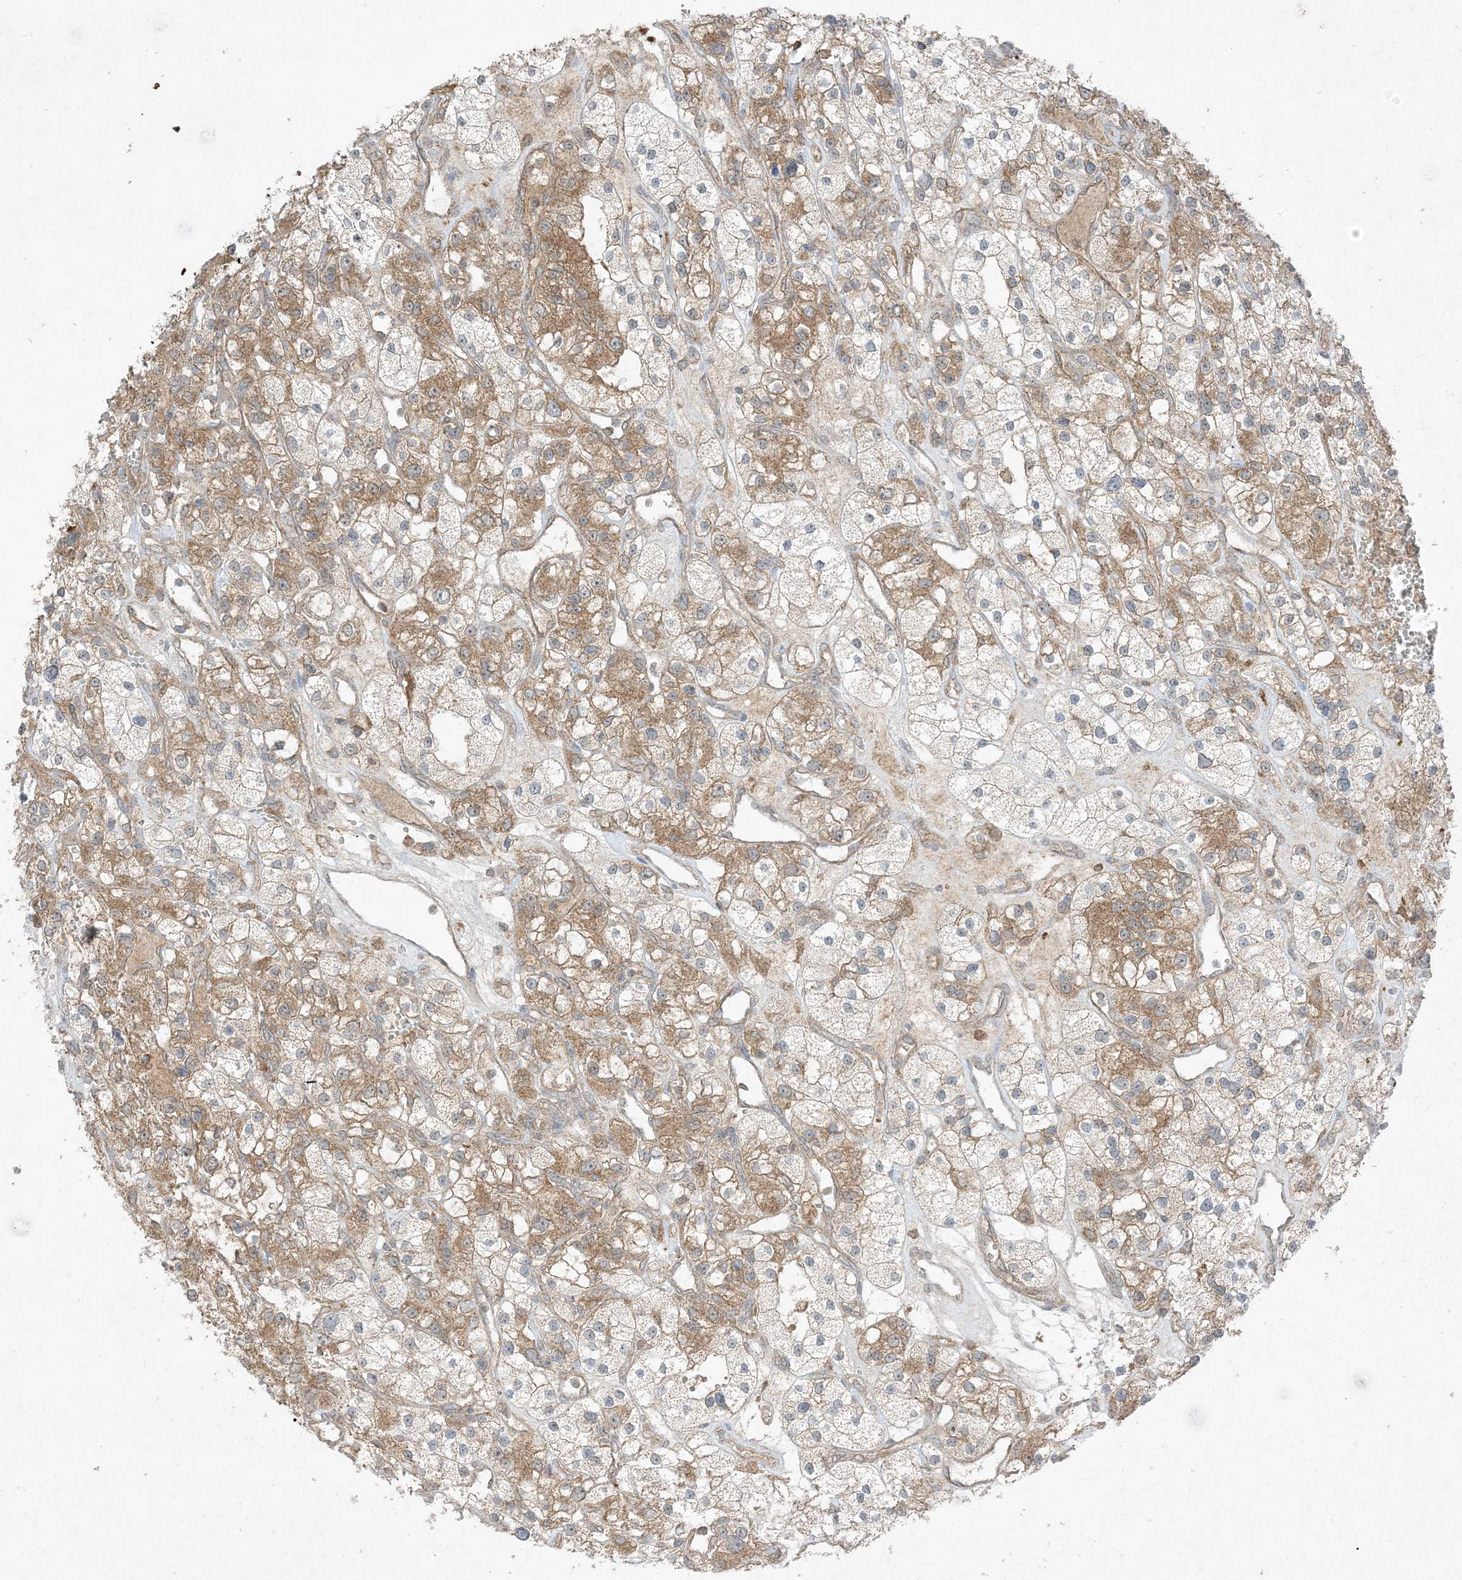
{"staining": {"intensity": "moderate", "quantity": ">75%", "location": "cytoplasmic/membranous"}, "tissue": "renal cancer", "cell_type": "Tumor cells", "image_type": "cancer", "snomed": [{"axis": "morphology", "description": "Adenocarcinoma, NOS"}, {"axis": "topography", "description": "Kidney"}], "caption": "This is a histology image of immunohistochemistry staining of renal adenocarcinoma, which shows moderate expression in the cytoplasmic/membranous of tumor cells.", "gene": "UBE2C", "patient": {"sex": "female", "age": 57}}